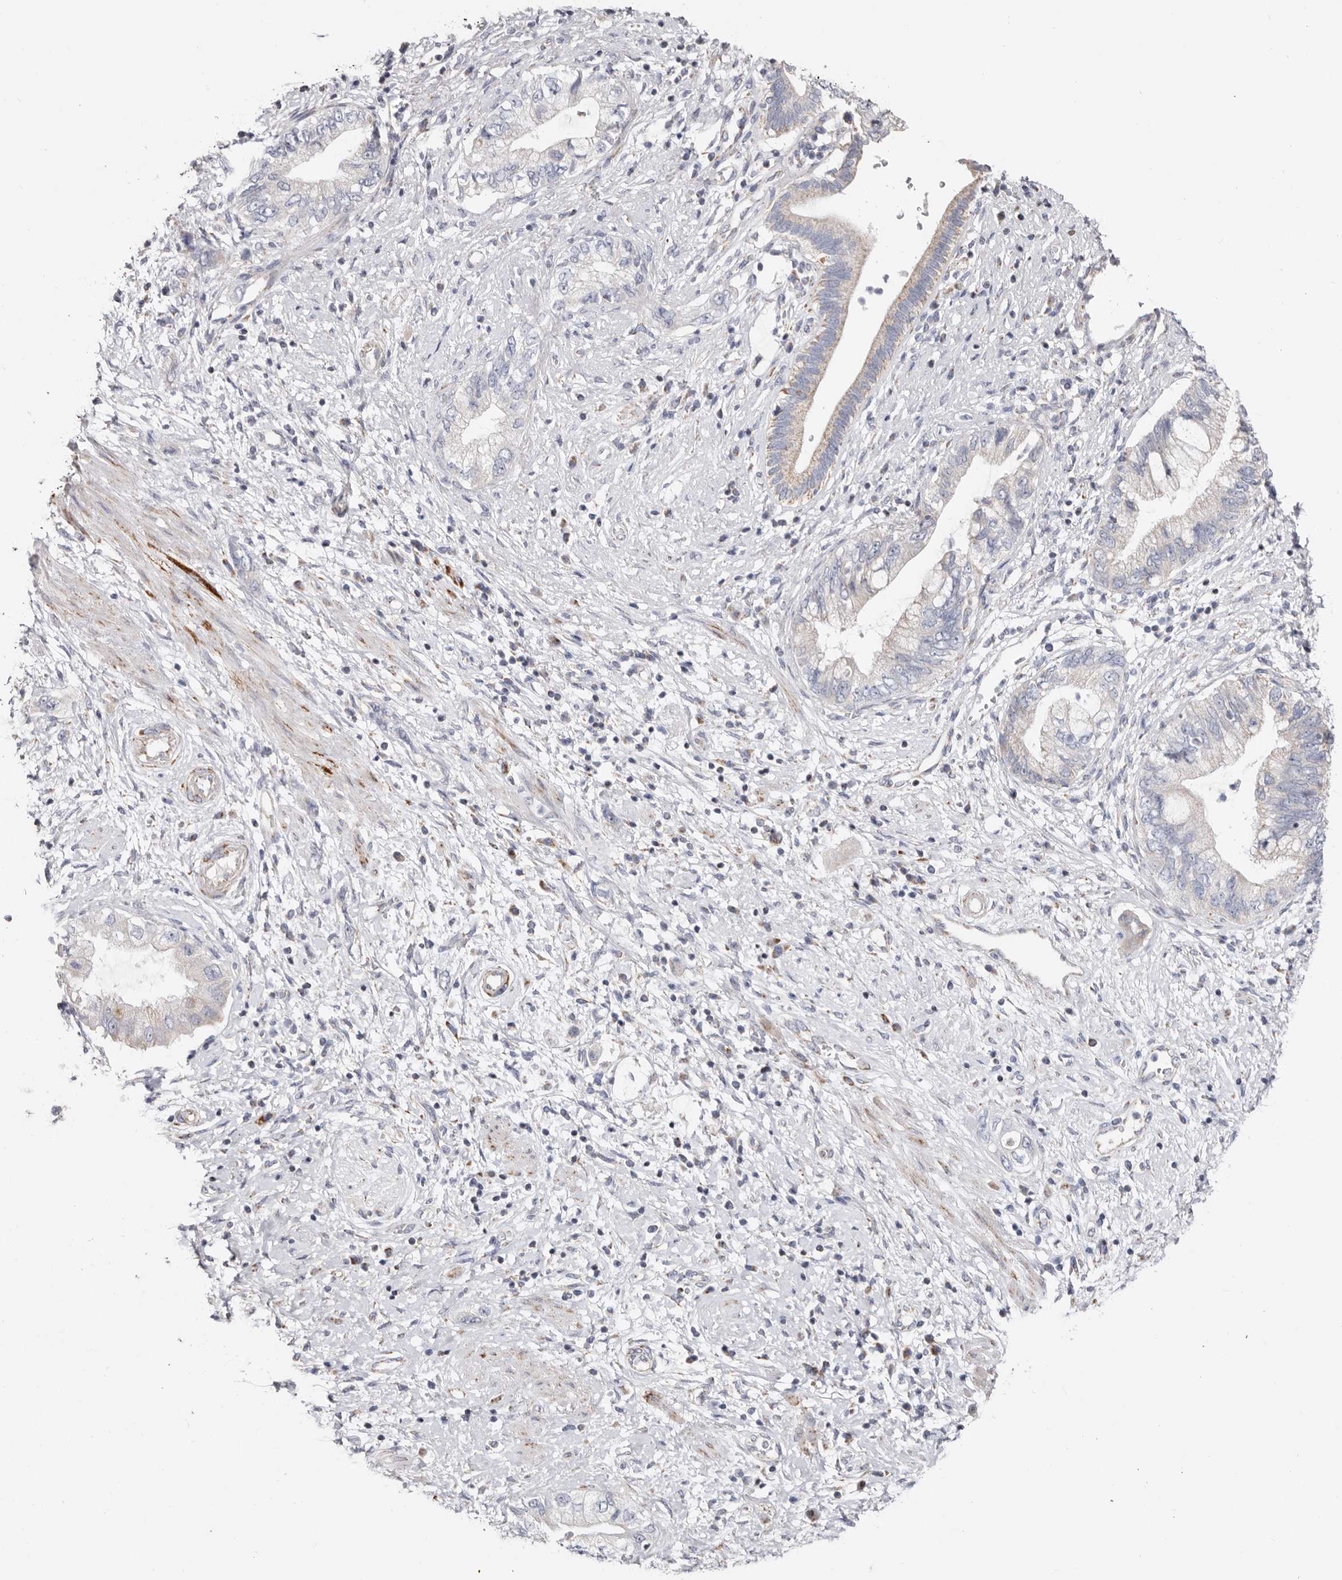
{"staining": {"intensity": "weak", "quantity": "<25%", "location": "cytoplasmic/membranous"}, "tissue": "pancreatic cancer", "cell_type": "Tumor cells", "image_type": "cancer", "snomed": [{"axis": "morphology", "description": "Adenocarcinoma, NOS"}, {"axis": "topography", "description": "Pancreas"}], "caption": "Pancreatic cancer (adenocarcinoma) stained for a protein using immunohistochemistry (IHC) demonstrates no positivity tumor cells.", "gene": "RSPO2", "patient": {"sex": "female", "age": 73}}